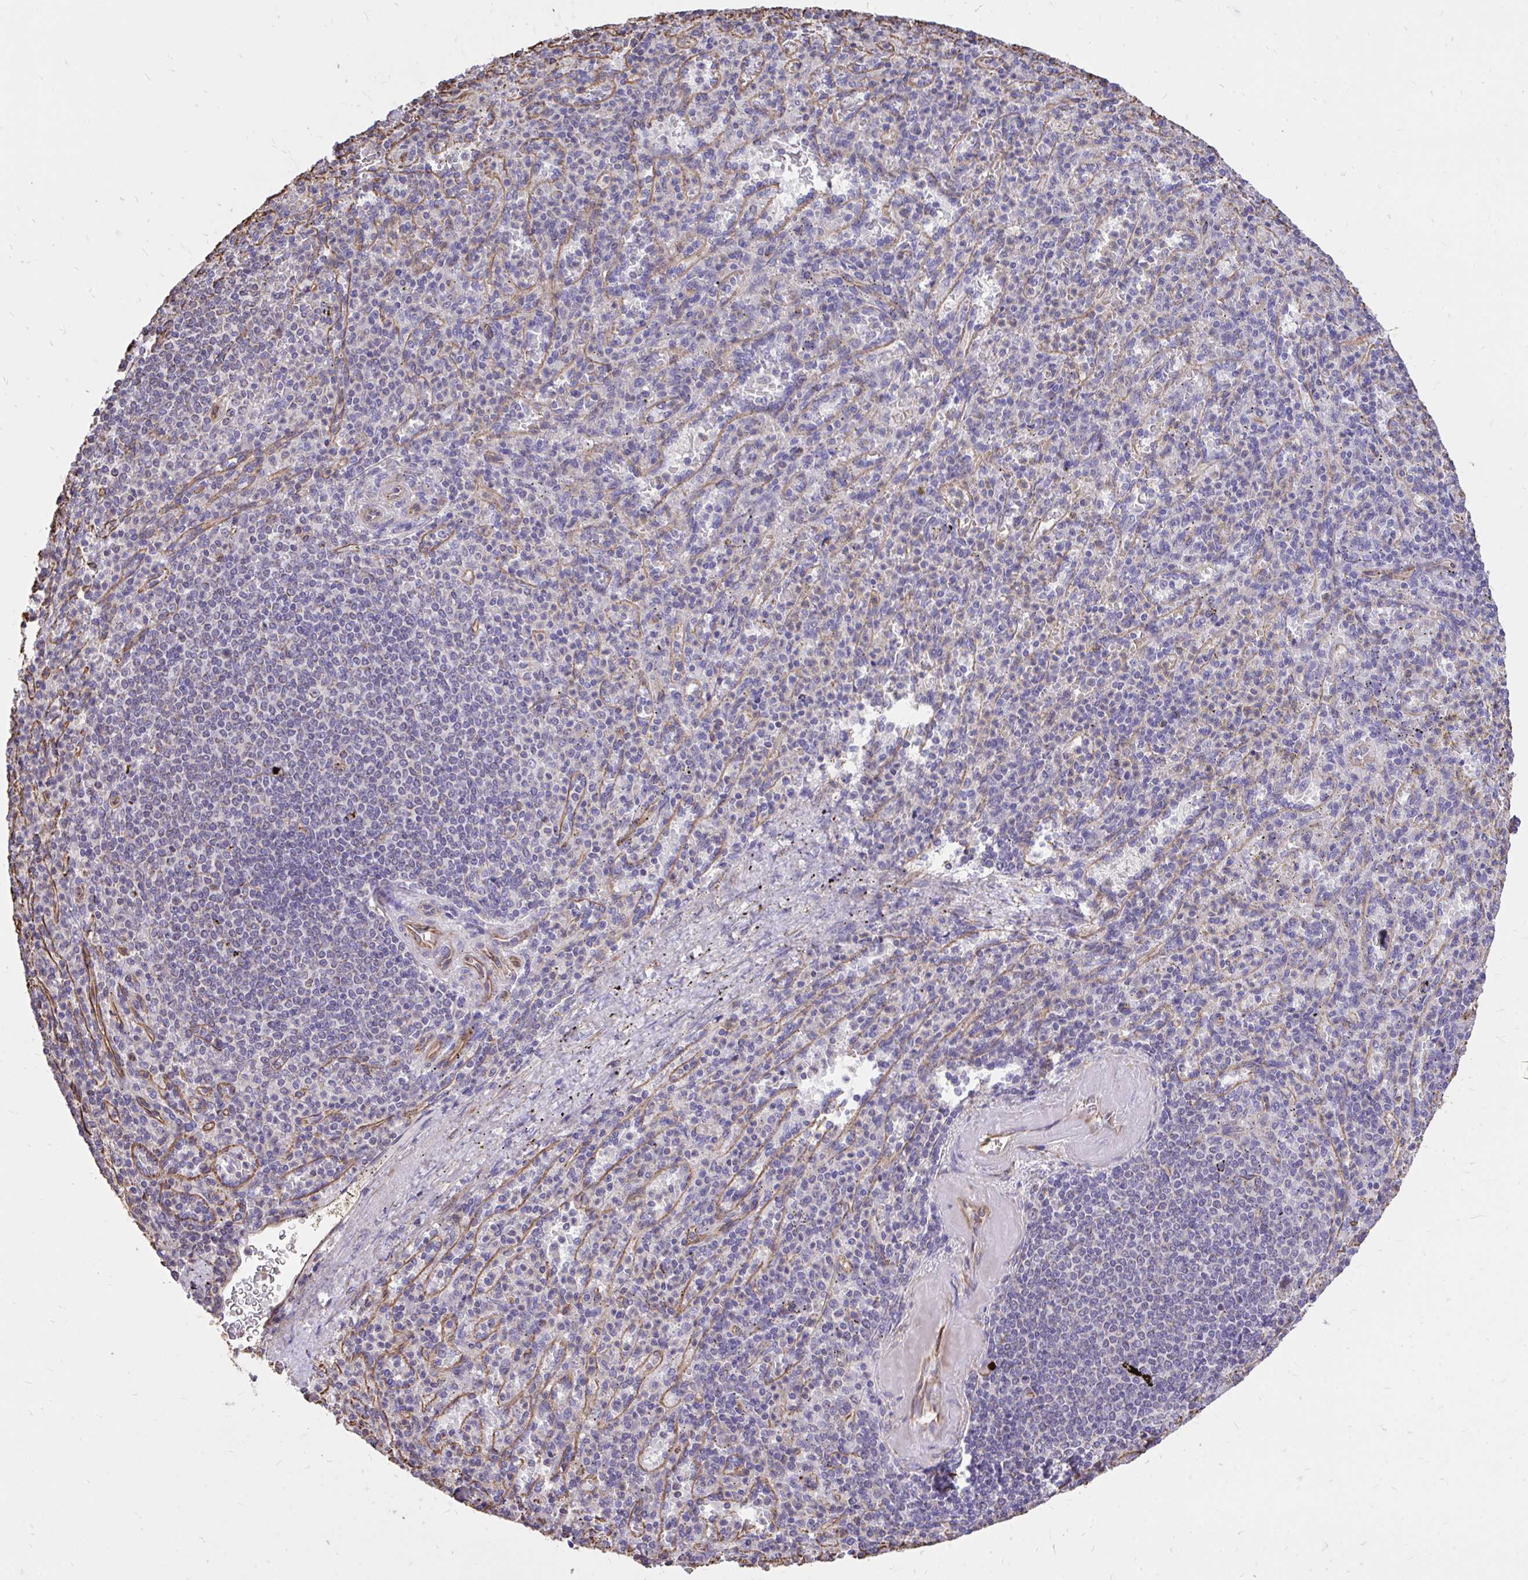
{"staining": {"intensity": "negative", "quantity": "none", "location": "none"}, "tissue": "spleen", "cell_type": "Cells in red pulp", "image_type": "normal", "snomed": [{"axis": "morphology", "description": "Normal tissue, NOS"}, {"axis": "topography", "description": "Spleen"}], "caption": "Immunohistochemical staining of unremarkable human spleen exhibits no significant expression in cells in red pulp.", "gene": "RNF103", "patient": {"sex": "female", "age": 74}}